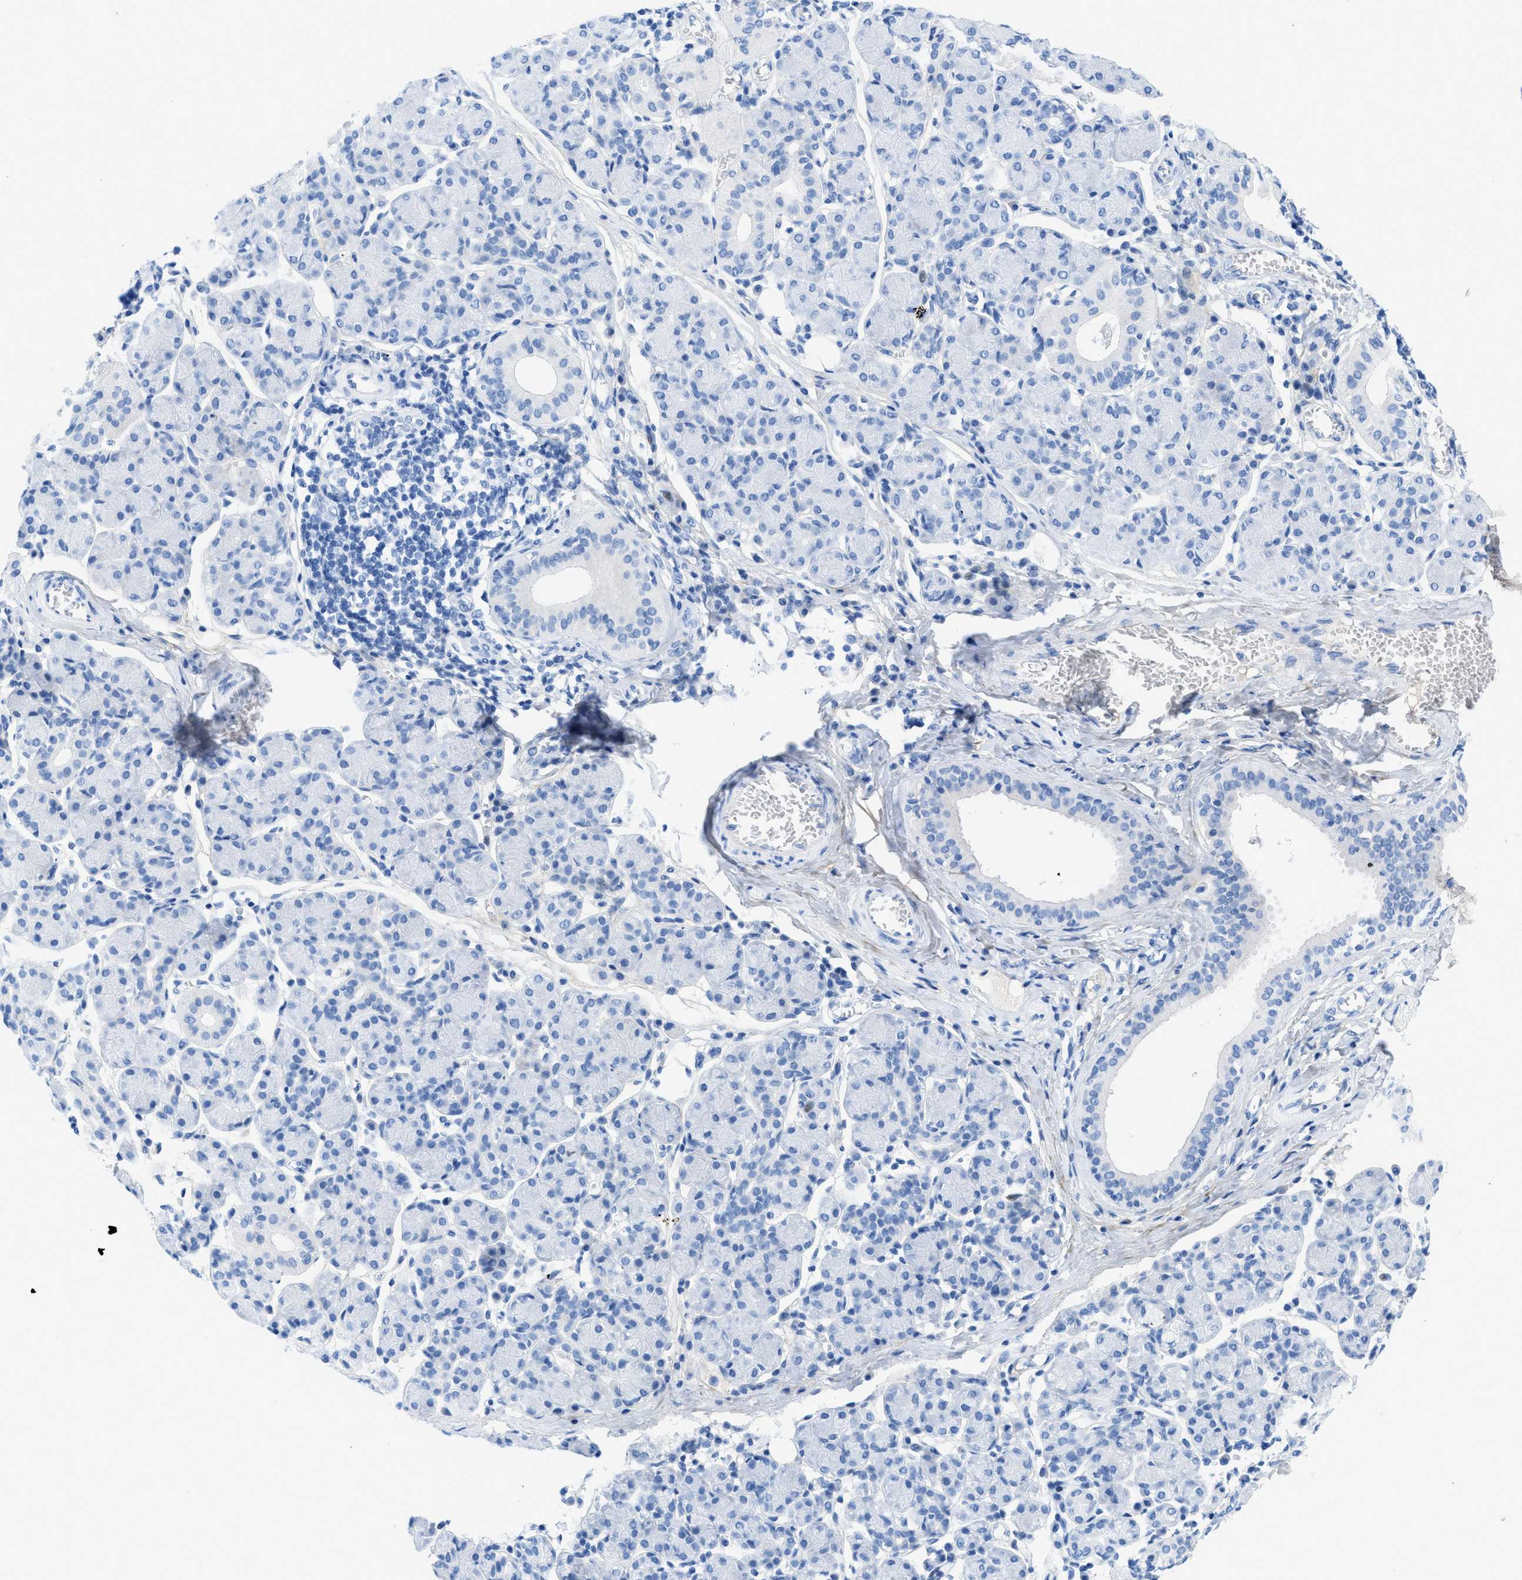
{"staining": {"intensity": "negative", "quantity": "none", "location": "none"}, "tissue": "salivary gland", "cell_type": "Glandular cells", "image_type": "normal", "snomed": [{"axis": "morphology", "description": "Normal tissue, NOS"}, {"axis": "morphology", "description": "Inflammation, NOS"}, {"axis": "topography", "description": "Lymph node"}, {"axis": "topography", "description": "Salivary gland"}], "caption": "Immunohistochemistry micrograph of unremarkable human salivary gland stained for a protein (brown), which reveals no expression in glandular cells.", "gene": "COL3A1", "patient": {"sex": "male", "age": 3}}